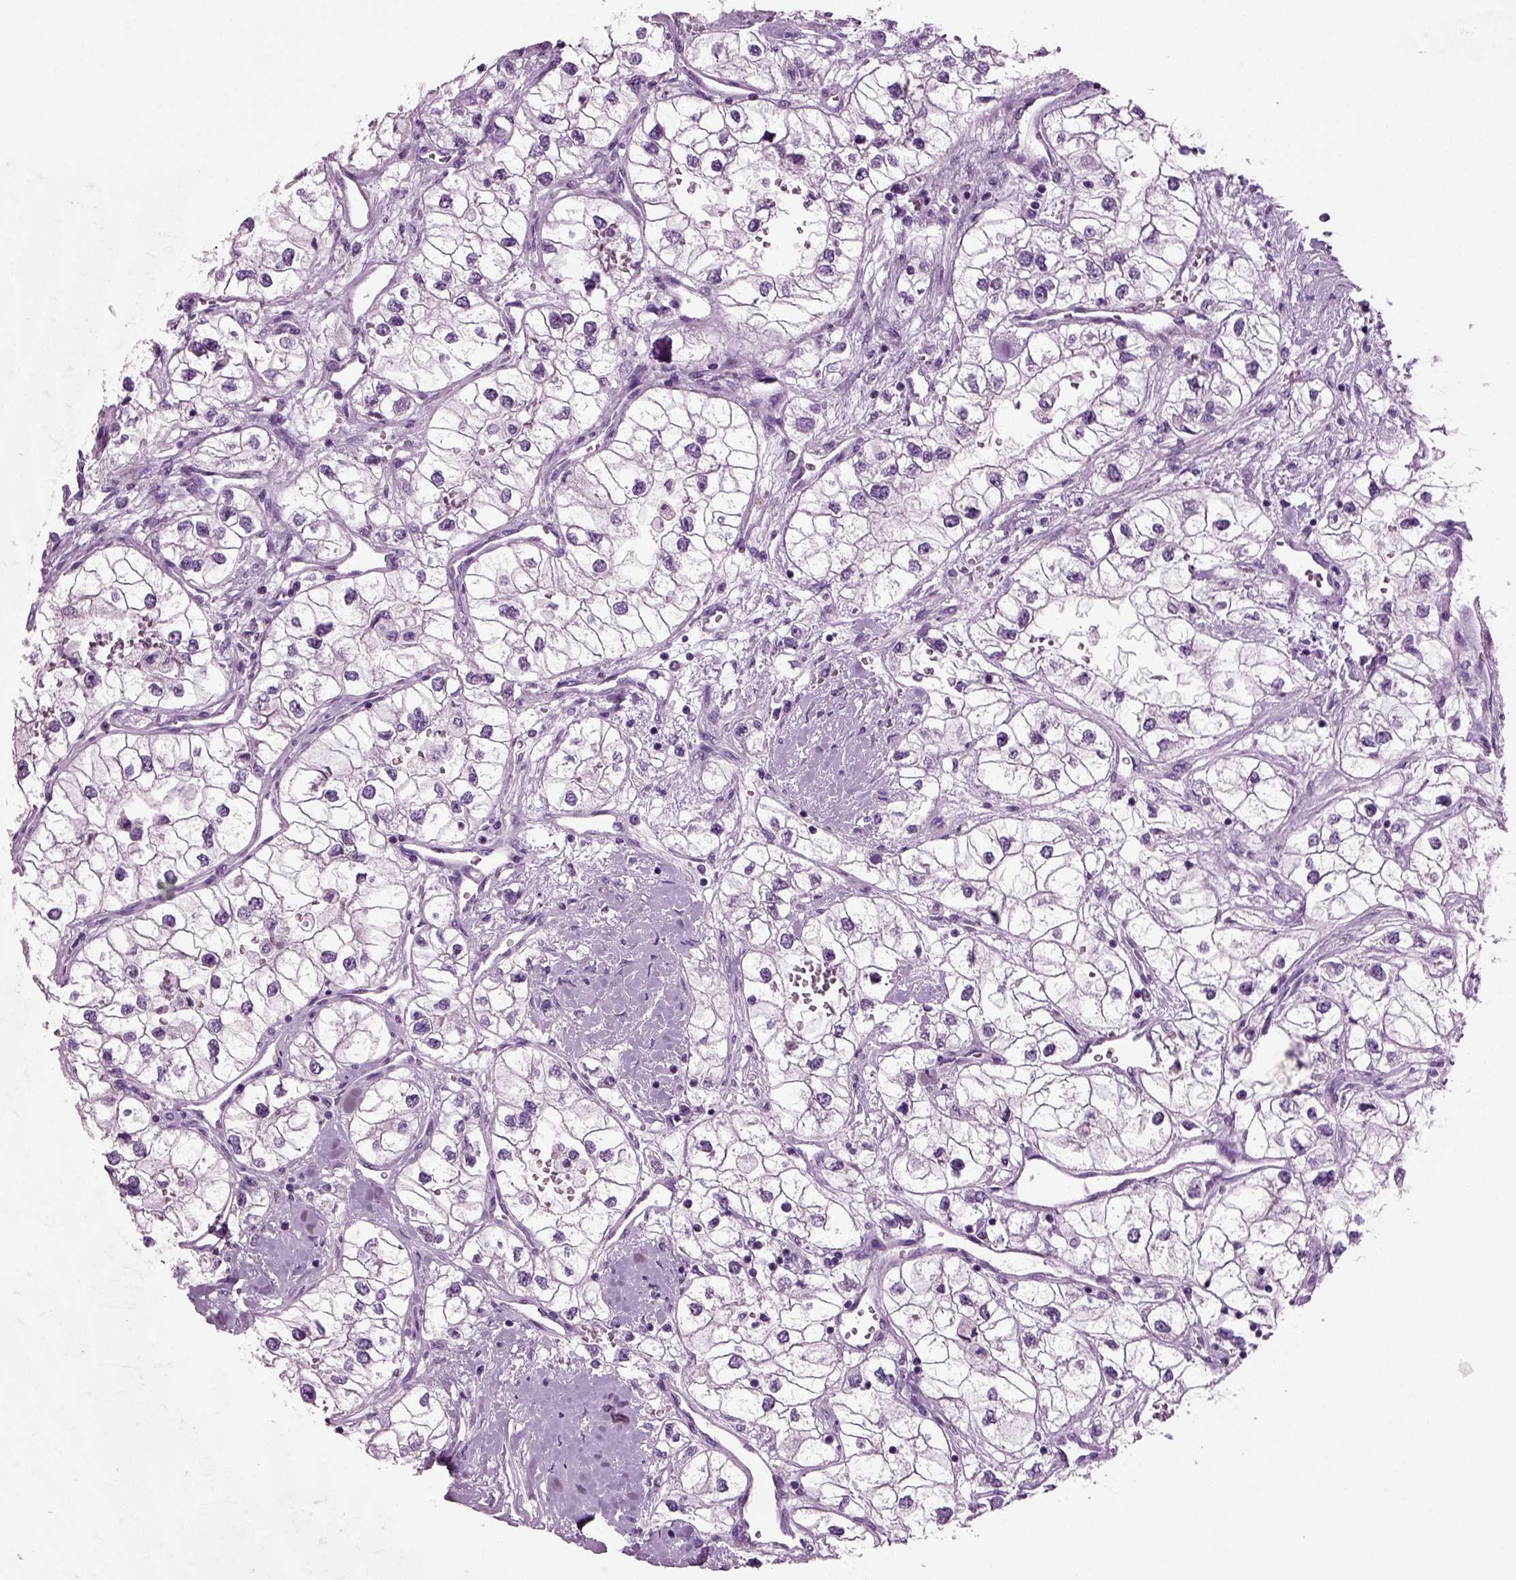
{"staining": {"intensity": "negative", "quantity": "none", "location": "none"}, "tissue": "renal cancer", "cell_type": "Tumor cells", "image_type": "cancer", "snomed": [{"axis": "morphology", "description": "Adenocarcinoma, NOS"}, {"axis": "topography", "description": "Kidney"}], "caption": "The histopathology image exhibits no staining of tumor cells in renal cancer. The staining was performed using DAB to visualize the protein expression in brown, while the nuclei were stained in blue with hematoxylin (Magnification: 20x).", "gene": "CRABP1", "patient": {"sex": "male", "age": 59}}